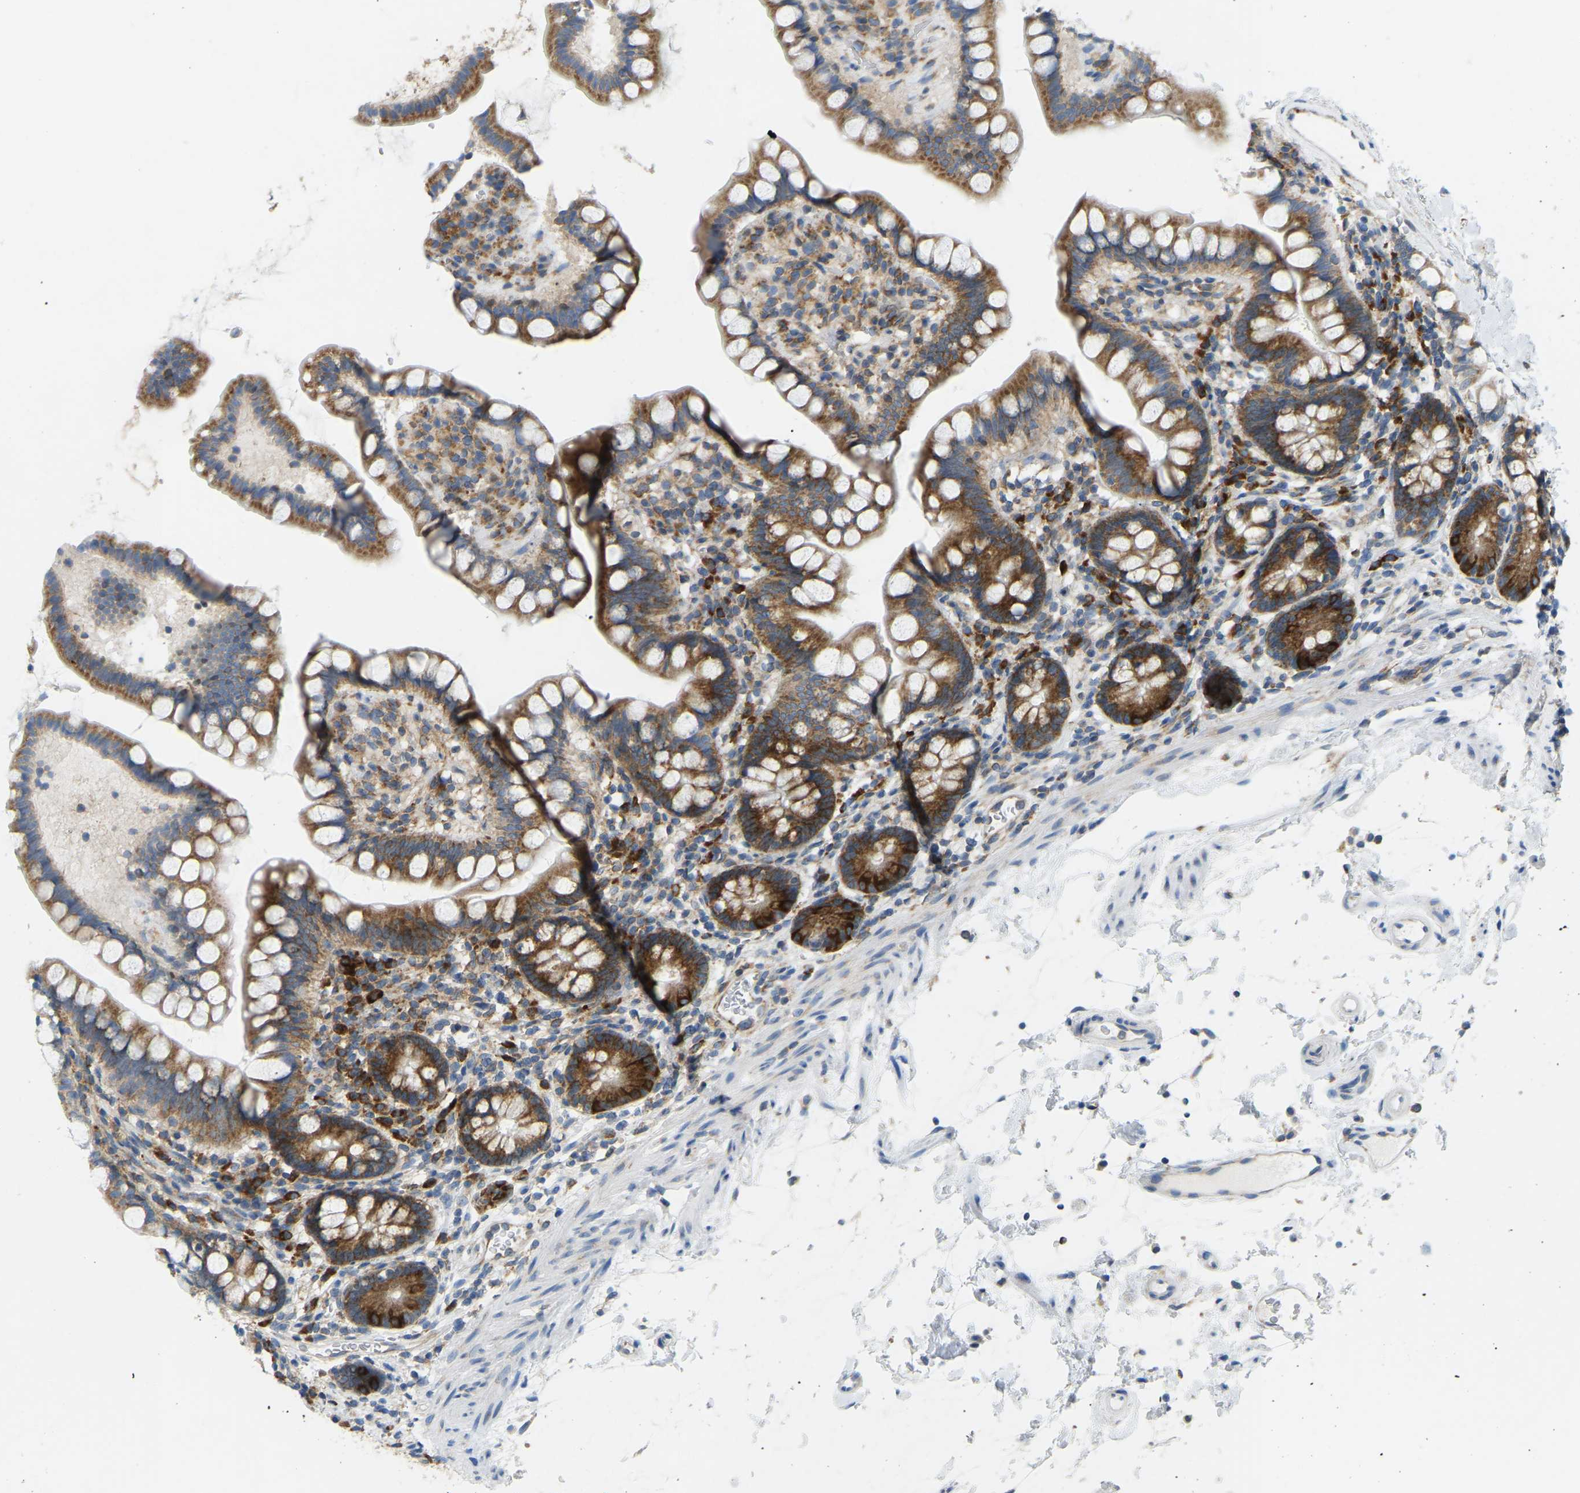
{"staining": {"intensity": "strong", "quantity": ">75%", "location": "cytoplasmic/membranous"}, "tissue": "small intestine", "cell_type": "Glandular cells", "image_type": "normal", "snomed": [{"axis": "morphology", "description": "Normal tissue, NOS"}, {"axis": "topography", "description": "Small intestine"}], "caption": "A micrograph of small intestine stained for a protein exhibits strong cytoplasmic/membranous brown staining in glandular cells.", "gene": "SND1", "patient": {"sex": "female", "age": 84}}